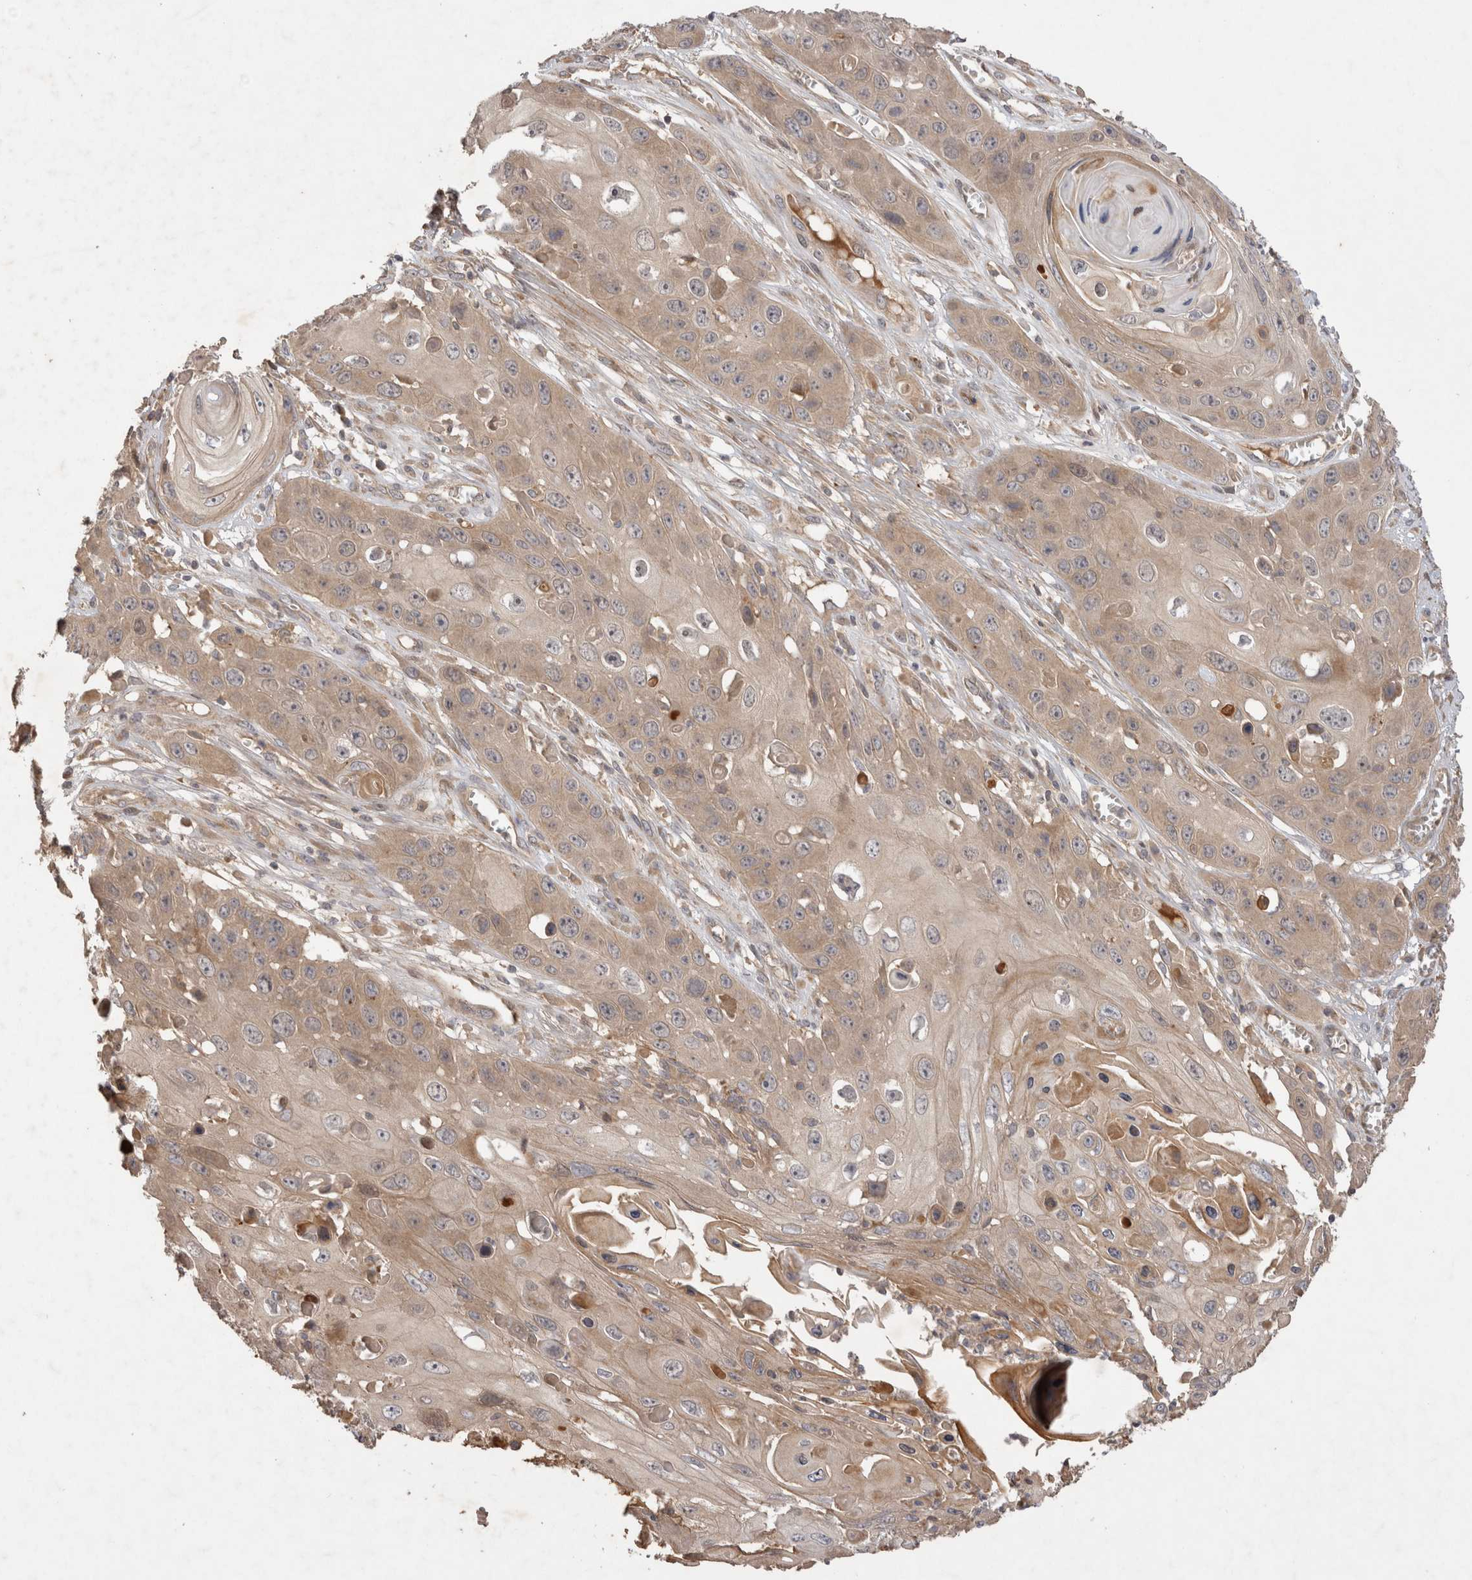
{"staining": {"intensity": "weak", "quantity": "<25%", "location": "cytoplasmic/membranous"}, "tissue": "skin cancer", "cell_type": "Tumor cells", "image_type": "cancer", "snomed": [{"axis": "morphology", "description": "Squamous cell carcinoma, NOS"}, {"axis": "topography", "description": "Skin"}], "caption": "There is no significant positivity in tumor cells of skin cancer.", "gene": "PPP1R42", "patient": {"sex": "male", "age": 55}}